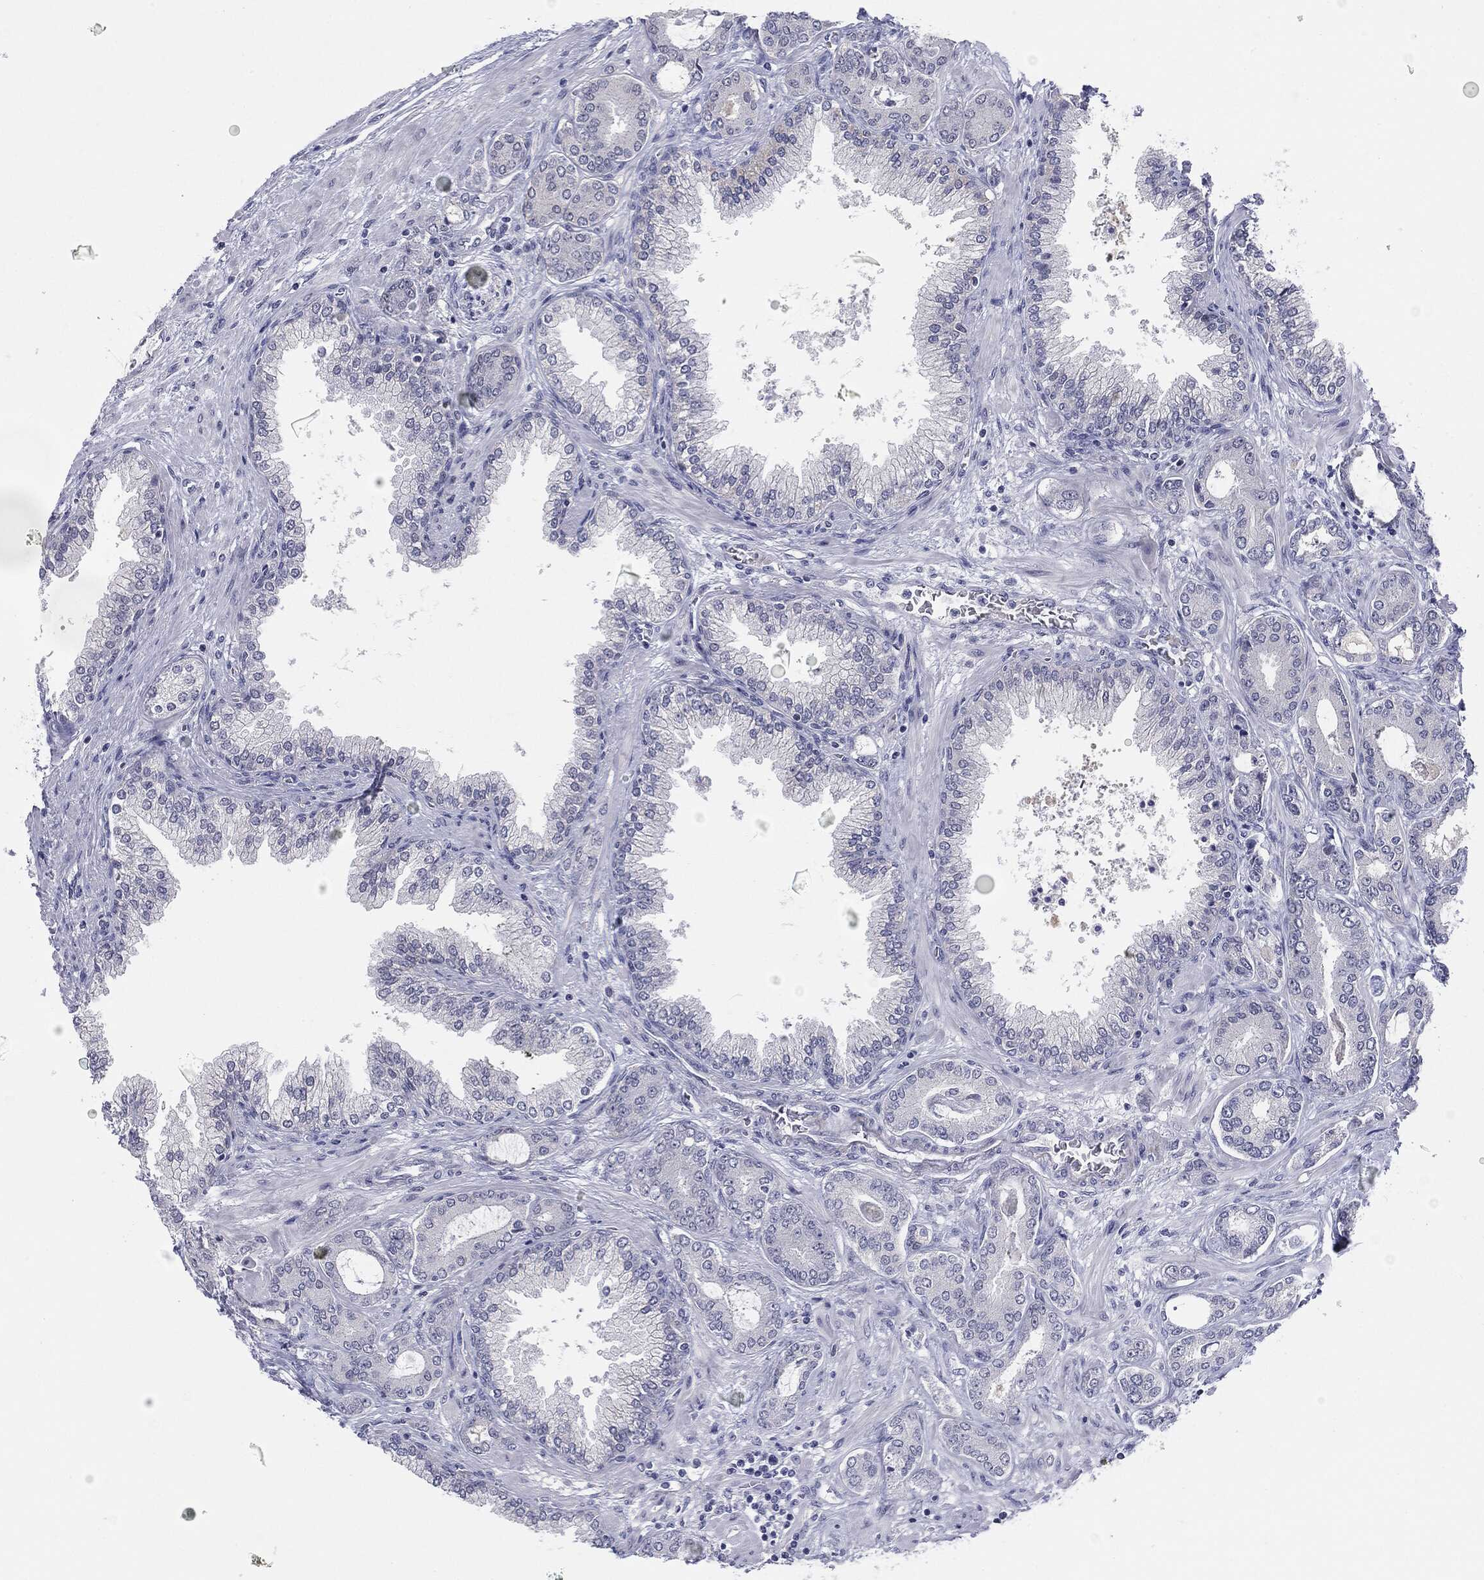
{"staining": {"intensity": "negative", "quantity": "none", "location": "none"}, "tissue": "prostate cancer", "cell_type": "Tumor cells", "image_type": "cancer", "snomed": [{"axis": "morphology", "description": "Adenocarcinoma, Low grade"}, {"axis": "topography", "description": "Prostate"}], "caption": "Immunohistochemistry (IHC) histopathology image of neoplastic tissue: adenocarcinoma (low-grade) (prostate) stained with DAB exhibits no significant protein expression in tumor cells.", "gene": "SLC5A5", "patient": {"sex": "male", "age": 68}}